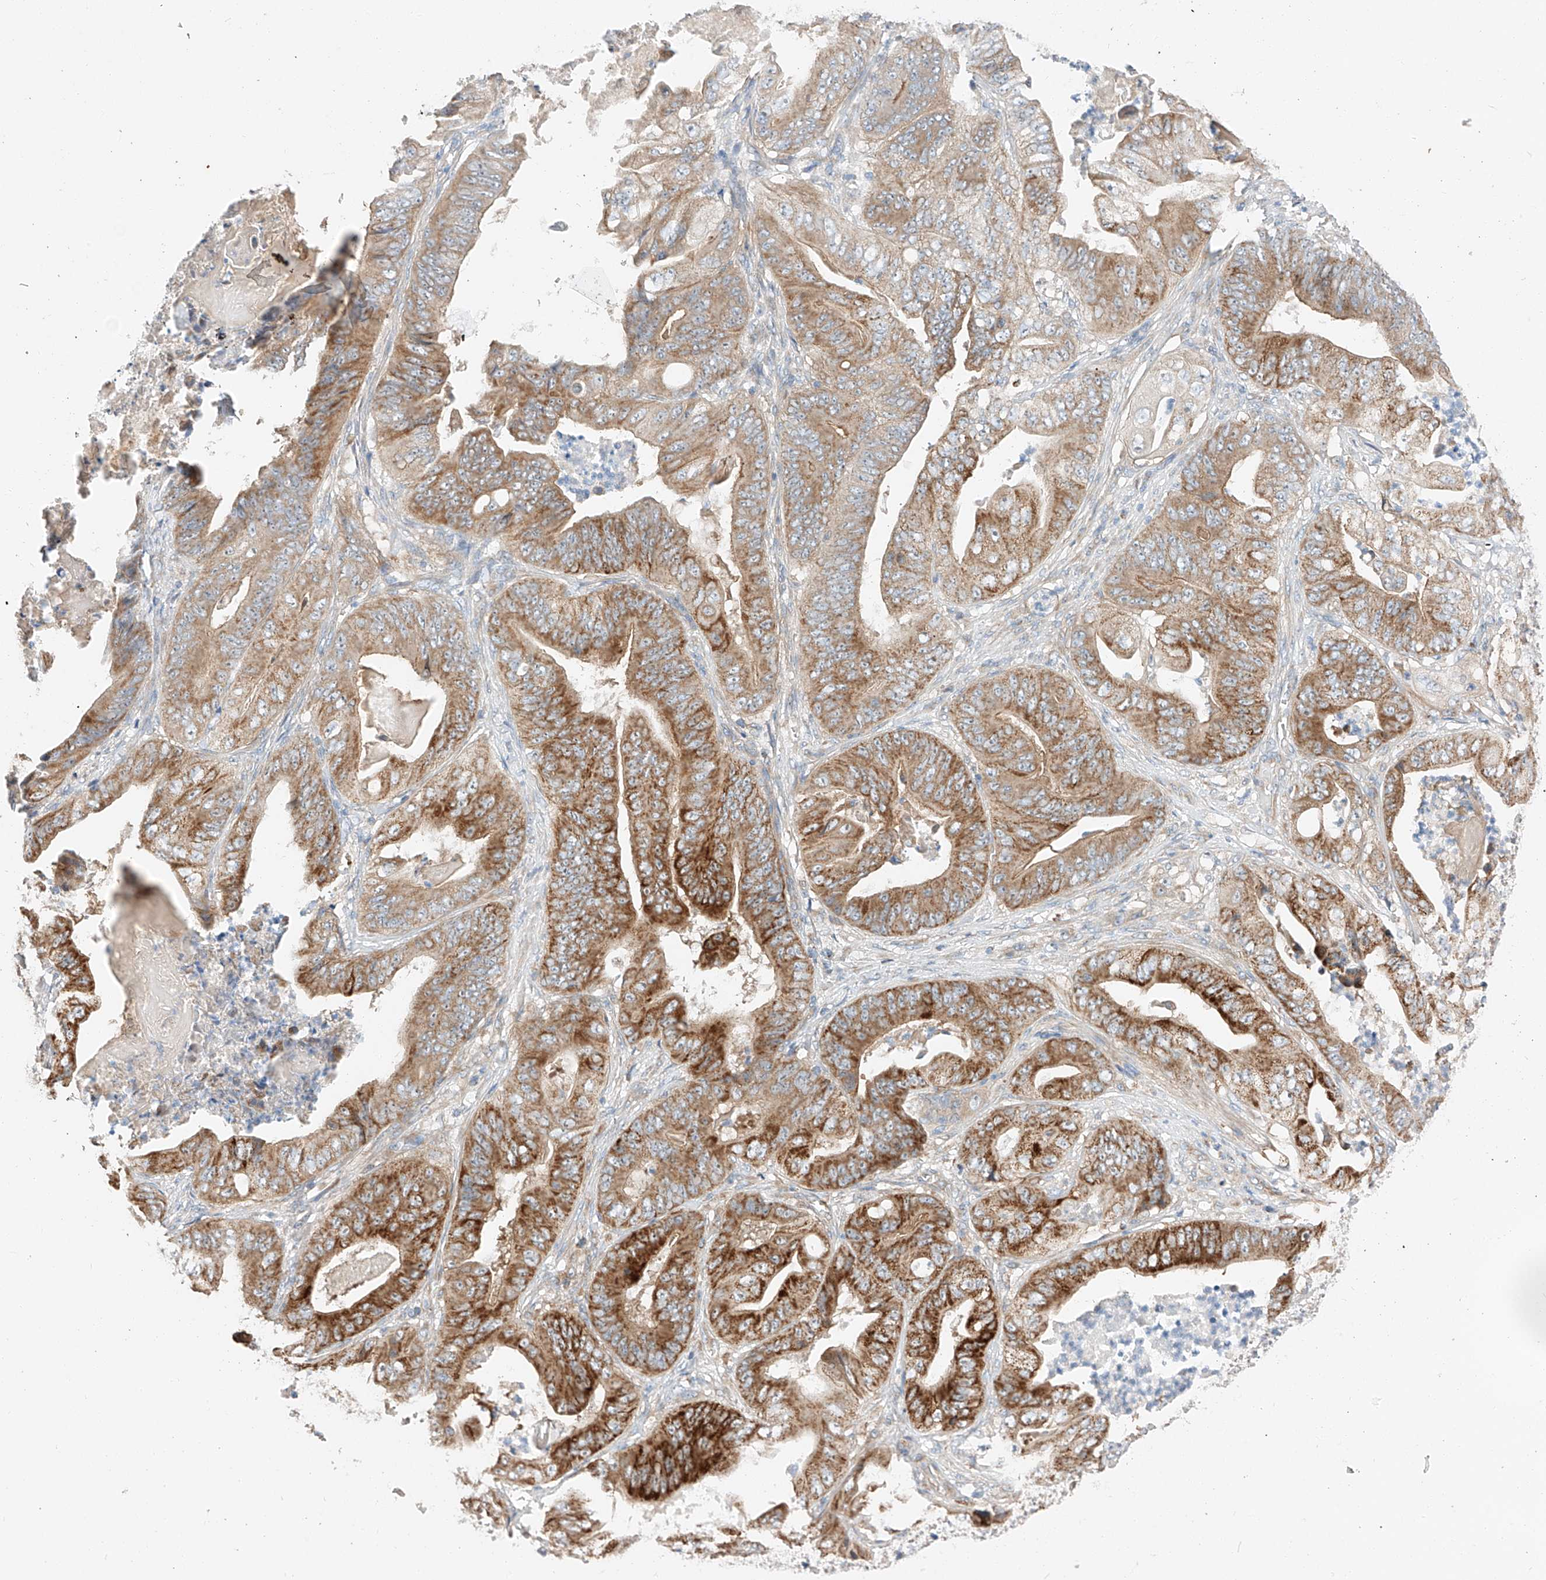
{"staining": {"intensity": "strong", "quantity": ">75%", "location": "cytoplasmic/membranous"}, "tissue": "stomach cancer", "cell_type": "Tumor cells", "image_type": "cancer", "snomed": [{"axis": "morphology", "description": "Adenocarcinoma, NOS"}, {"axis": "topography", "description": "Stomach"}], "caption": "Immunohistochemistry histopathology image of human stomach cancer (adenocarcinoma) stained for a protein (brown), which demonstrates high levels of strong cytoplasmic/membranous expression in about >75% of tumor cells.", "gene": "RUSC1", "patient": {"sex": "female", "age": 73}}